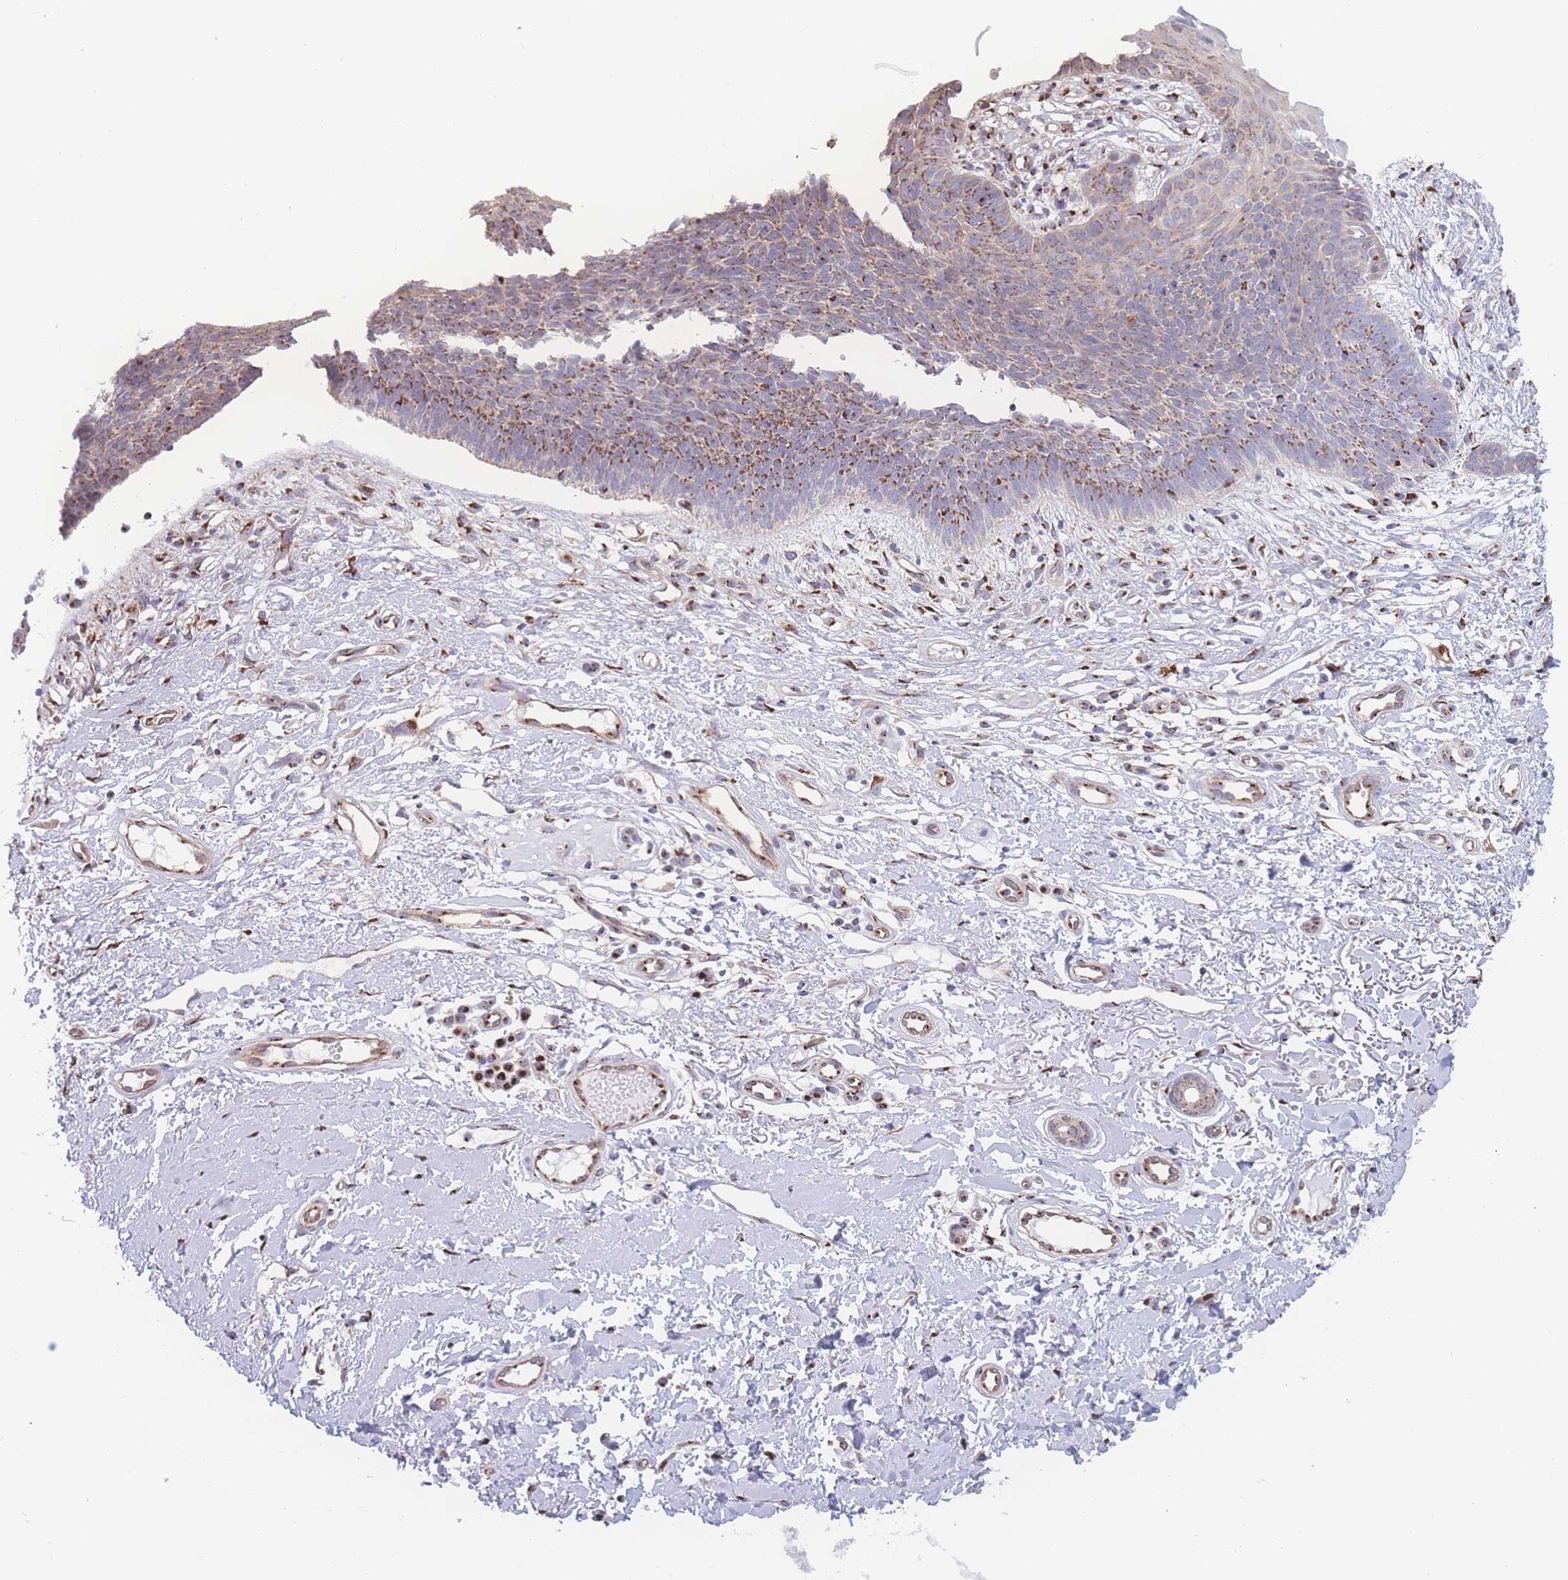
{"staining": {"intensity": "moderate", "quantity": "25%-75%", "location": "cytoplasmic/membranous"}, "tissue": "skin cancer", "cell_type": "Tumor cells", "image_type": "cancer", "snomed": [{"axis": "morphology", "description": "Basal cell carcinoma"}, {"axis": "topography", "description": "Skin"}], "caption": "Skin cancer (basal cell carcinoma) stained with immunohistochemistry displays moderate cytoplasmic/membranous expression in approximately 25%-75% of tumor cells.", "gene": "GOLM2", "patient": {"sex": "male", "age": 78}}